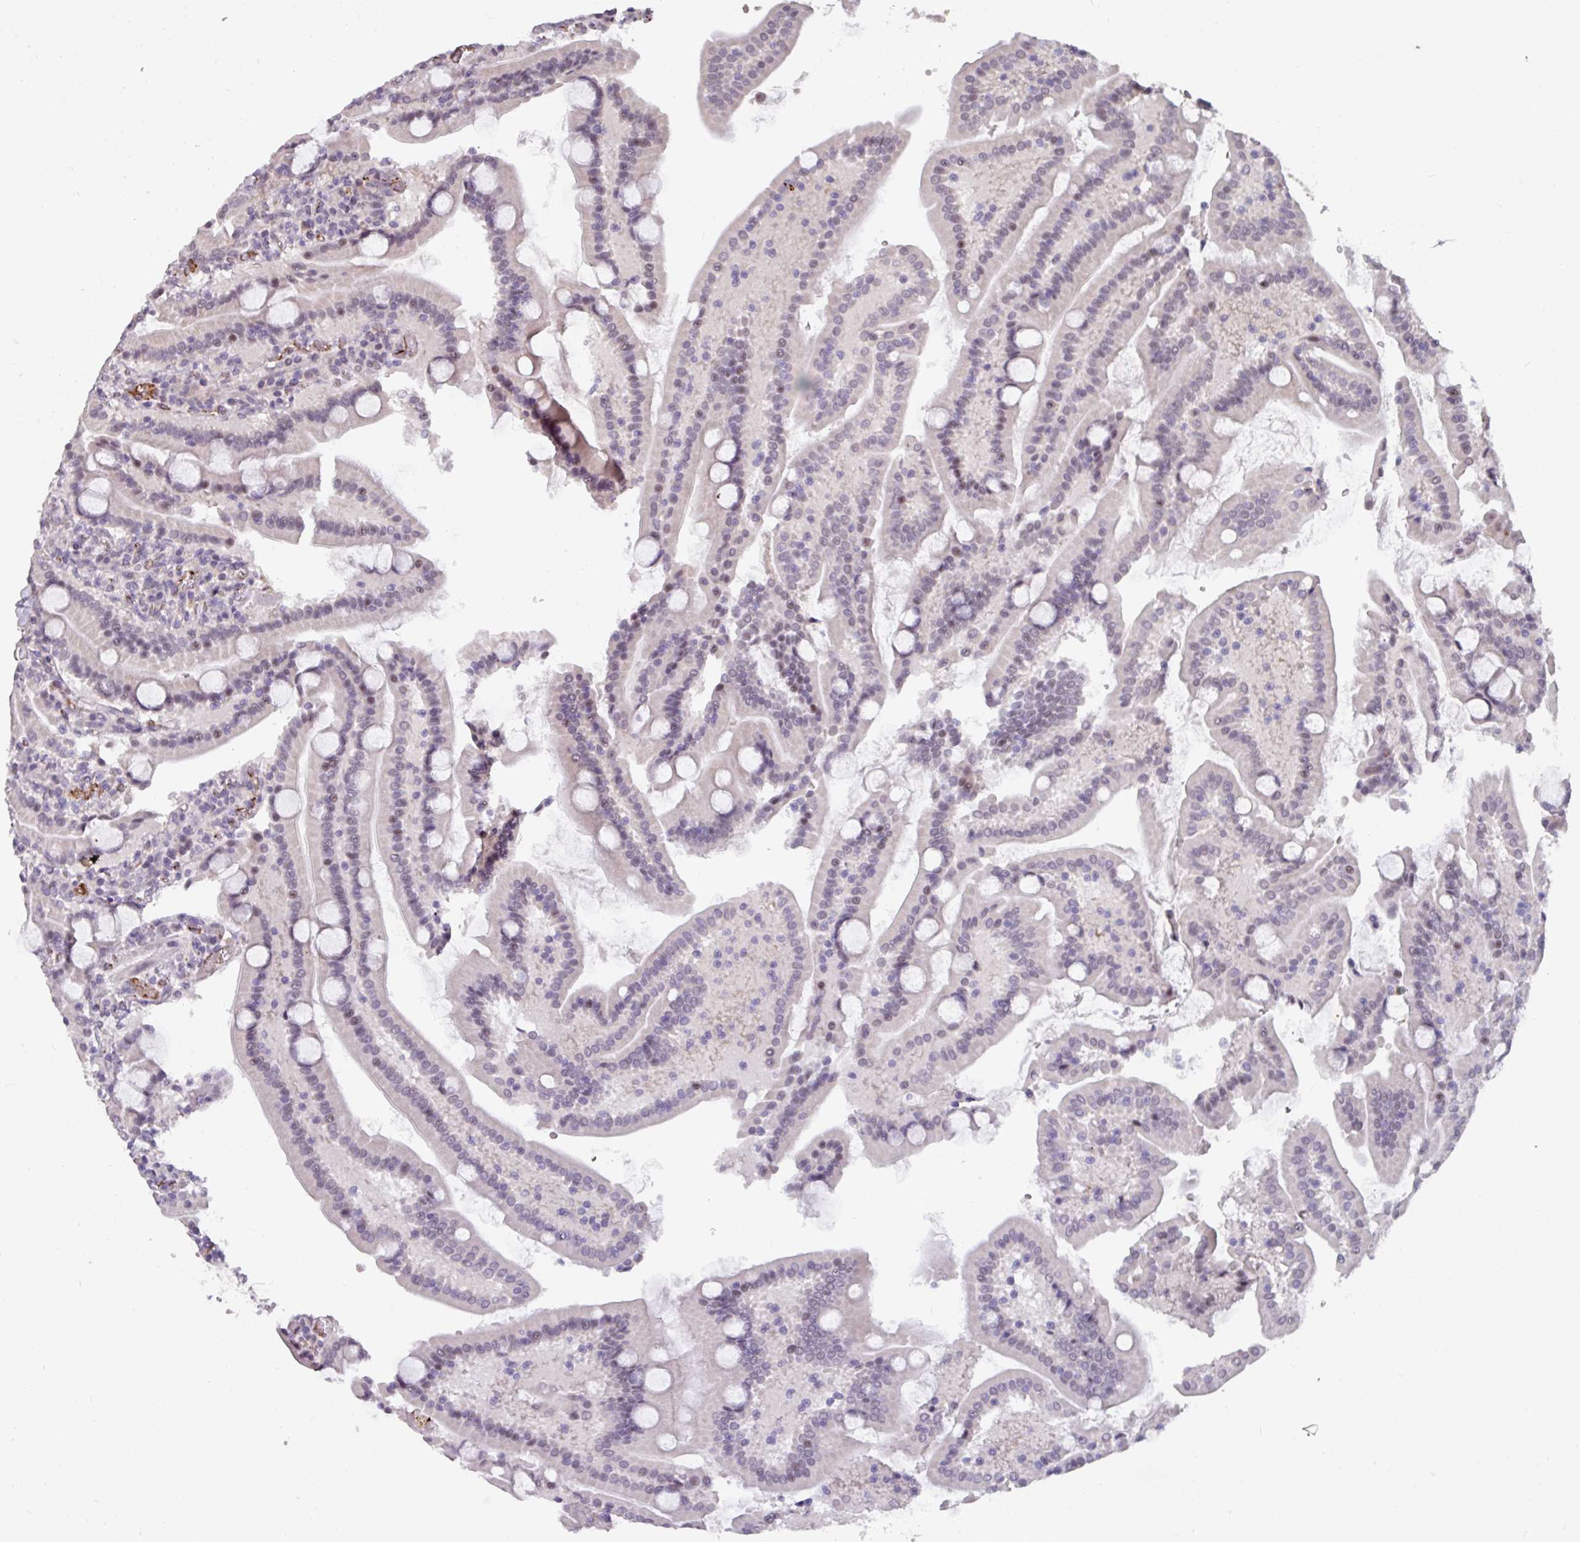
{"staining": {"intensity": "moderate", "quantity": "<25%", "location": "nuclear"}, "tissue": "duodenum", "cell_type": "Glandular cells", "image_type": "normal", "snomed": [{"axis": "morphology", "description": "Normal tissue, NOS"}, {"axis": "topography", "description": "Duodenum"}], "caption": "Protein staining of benign duodenum exhibits moderate nuclear expression in approximately <25% of glandular cells. Using DAB (brown) and hematoxylin (blue) stains, captured at high magnification using brightfield microscopy.", "gene": "SIDT2", "patient": {"sex": "male", "age": 55}}